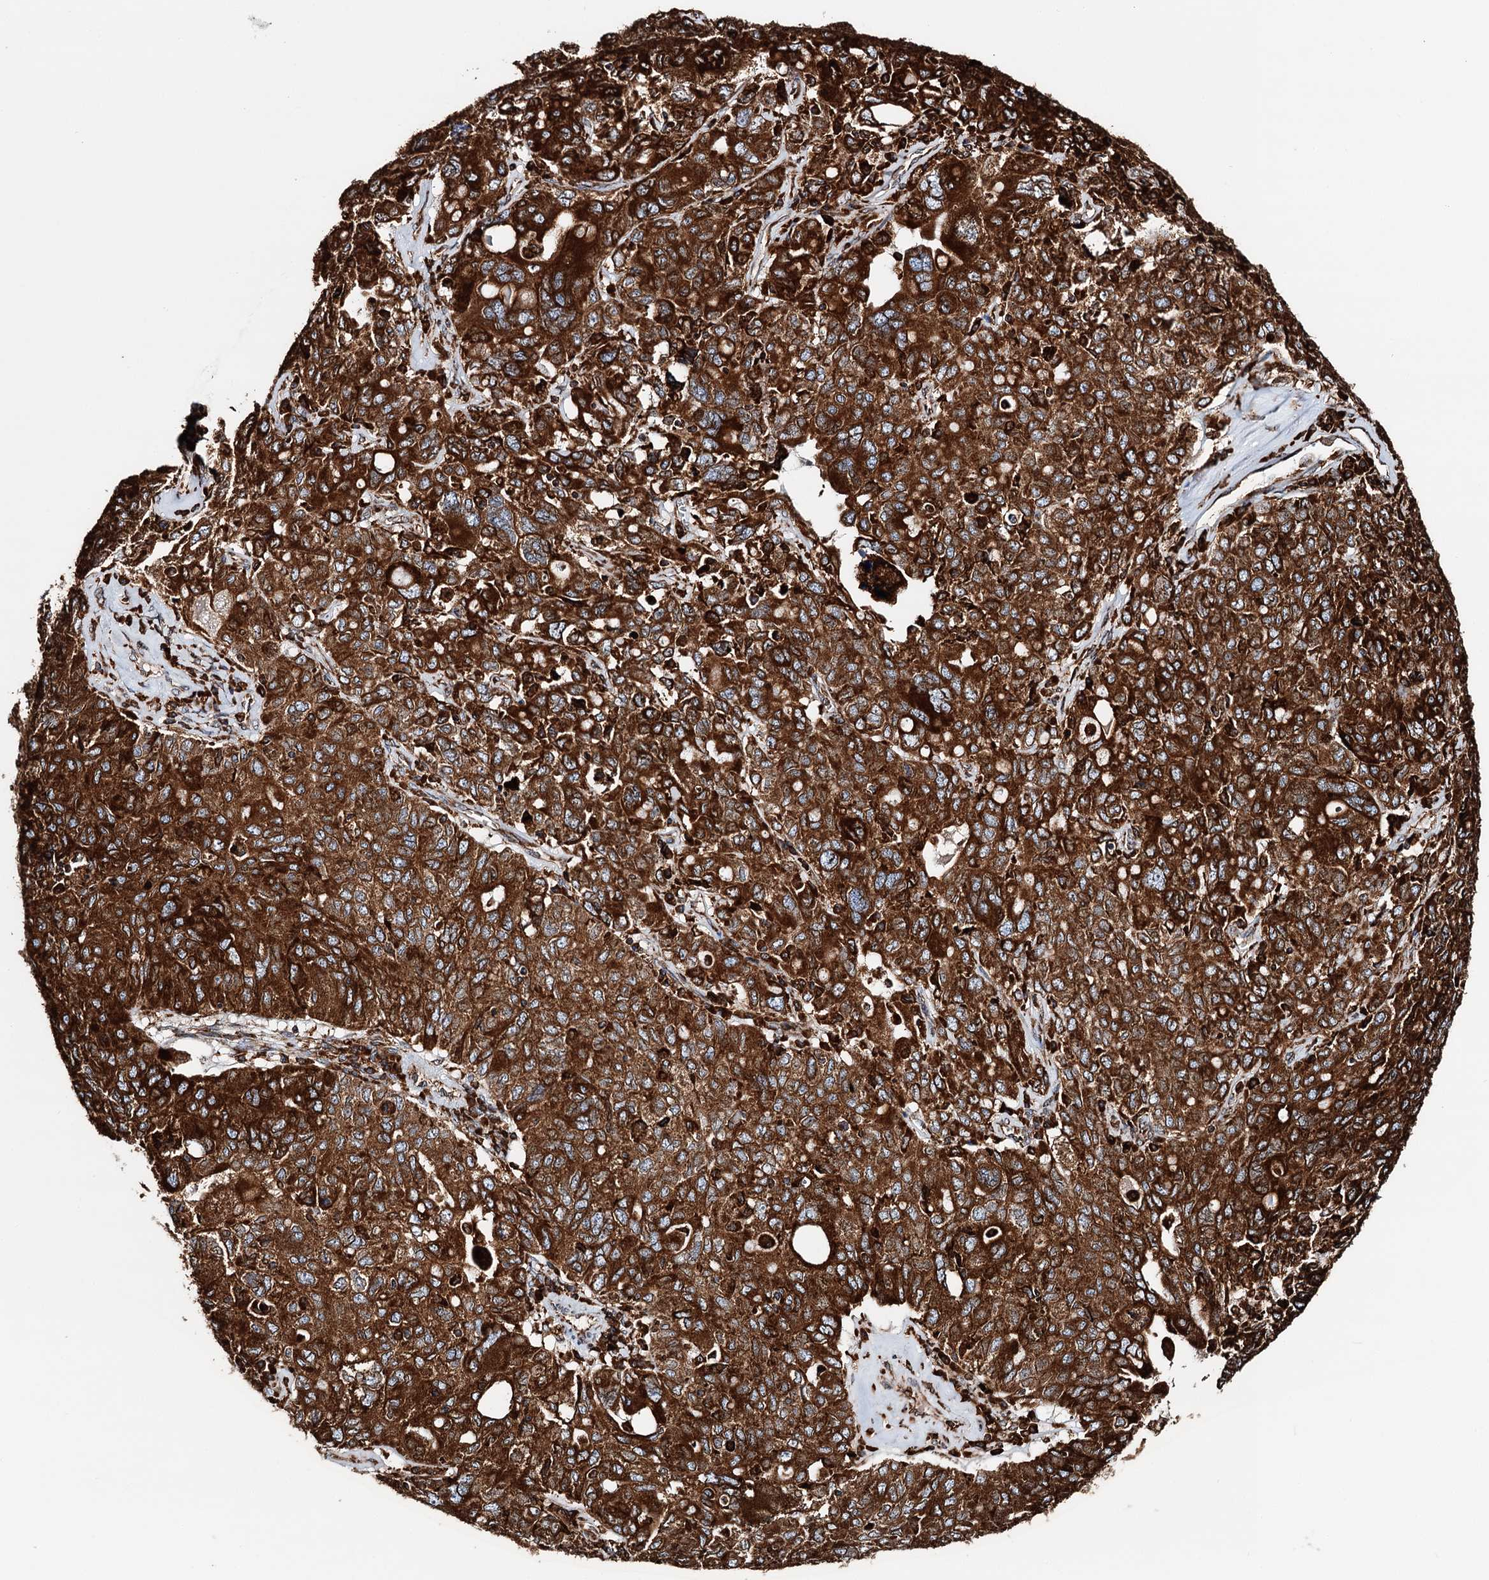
{"staining": {"intensity": "strong", "quantity": ">75%", "location": "cytoplasmic/membranous"}, "tissue": "ovarian cancer", "cell_type": "Tumor cells", "image_type": "cancer", "snomed": [{"axis": "morphology", "description": "Carcinoma, endometroid"}, {"axis": "topography", "description": "Ovary"}], "caption": "Strong cytoplasmic/membranous positivity is appreciated in approximately >75% of tumor cells in endometroid carcinoma (ovarian). The protein is stained brown, and the nuclei are stained in blue (DAB IHC with brightfield microscopy, high magnification).", "gene": "ERP29", "patient": {"sex": "female", "age": 62}}